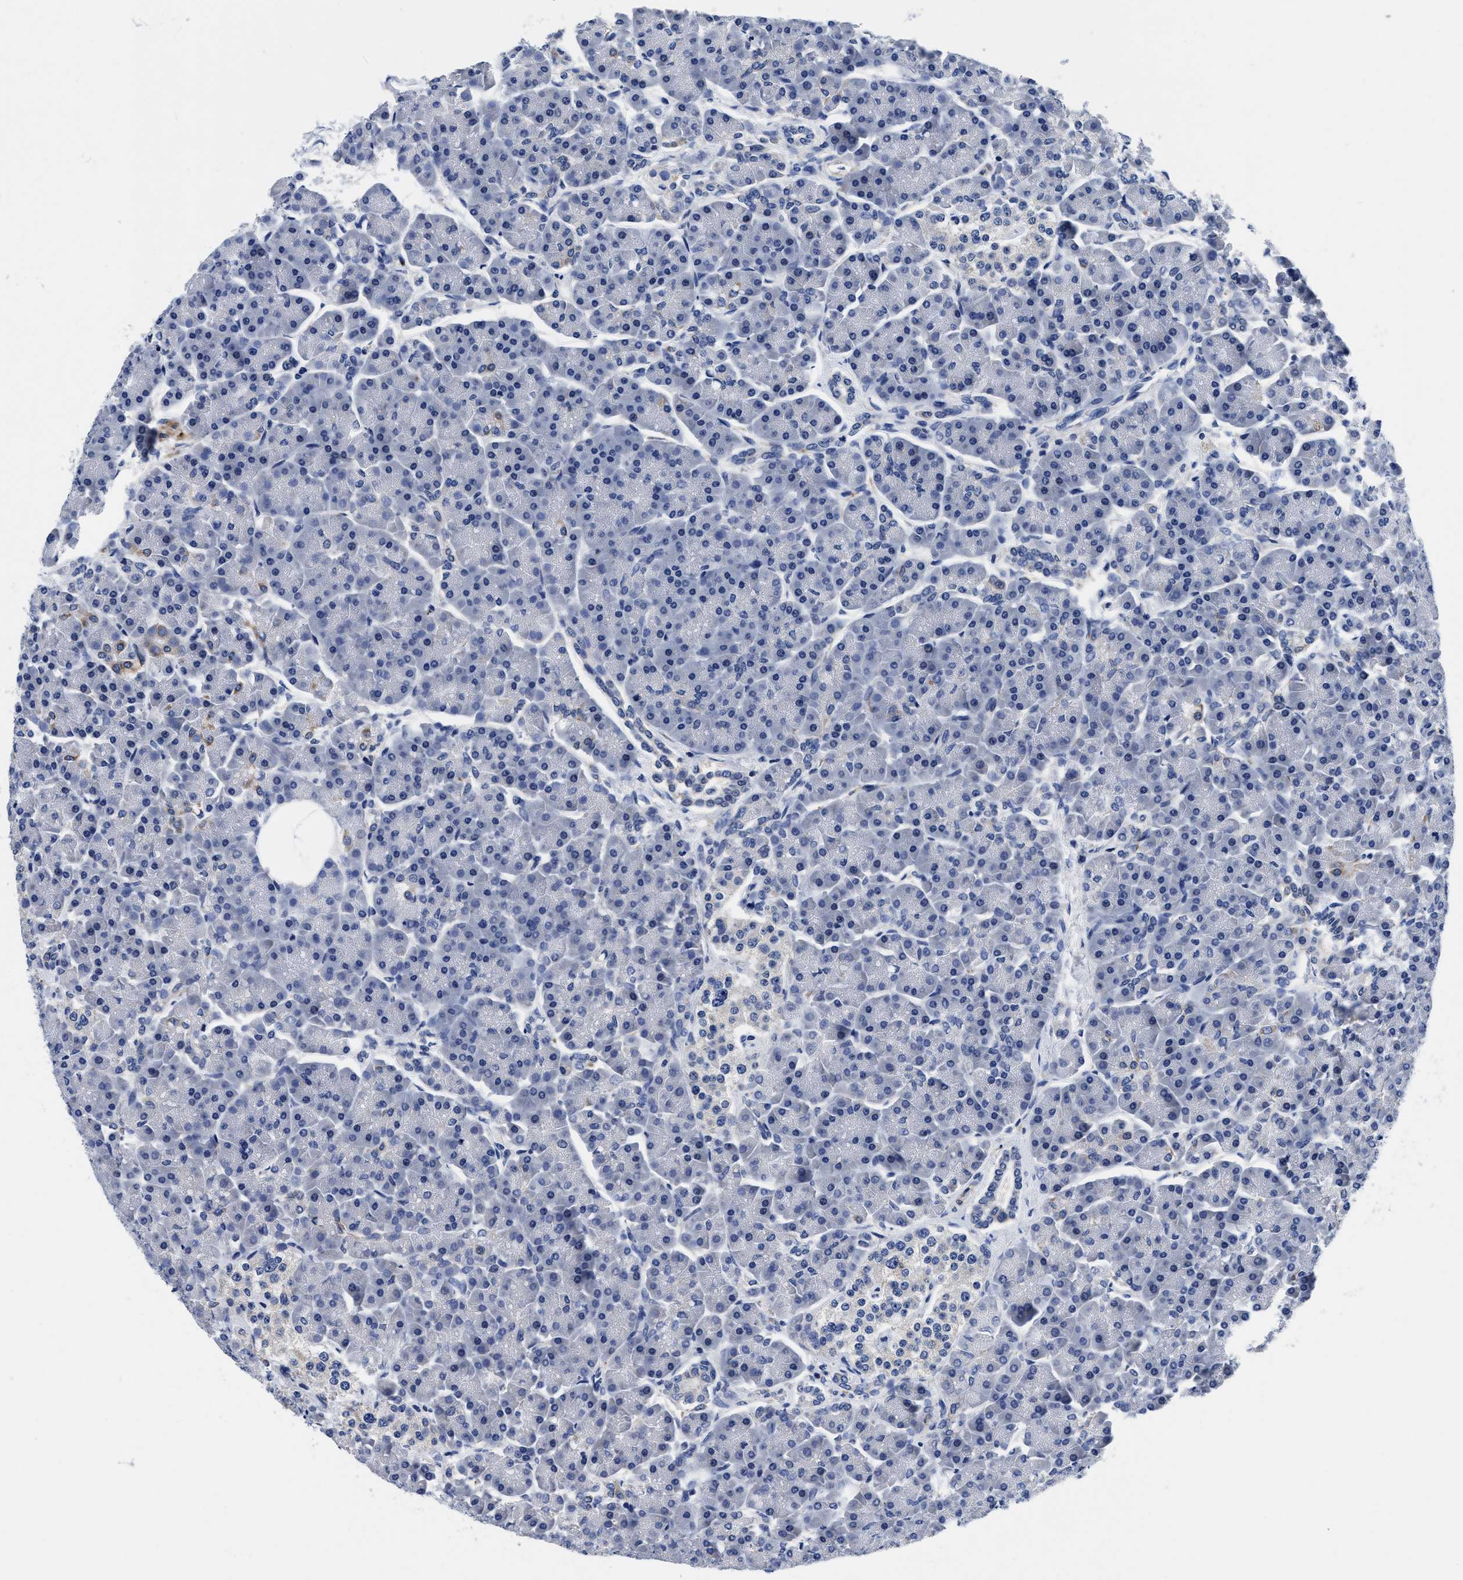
{"staining": {"intensity": "negative", "quantity": "none", "location": "none"}, "tissue": "pancreas", "cell_type": "Exocrine glandular cells", "image_type": "normal", "snomed": [{"axis": "morphology", "description": "Normal tissue, NOS"}, {"axis": "topography", "description": "Pancreas"}], "caption": "Immunohistochemistry (IHC) micrograph of unremarkable pancreas stained for a protein (brown), which demonstrates no staining in exocrine glandular cells.", "gene": "SLC35F1", "patient": {"sex": "female", "age": 70}}